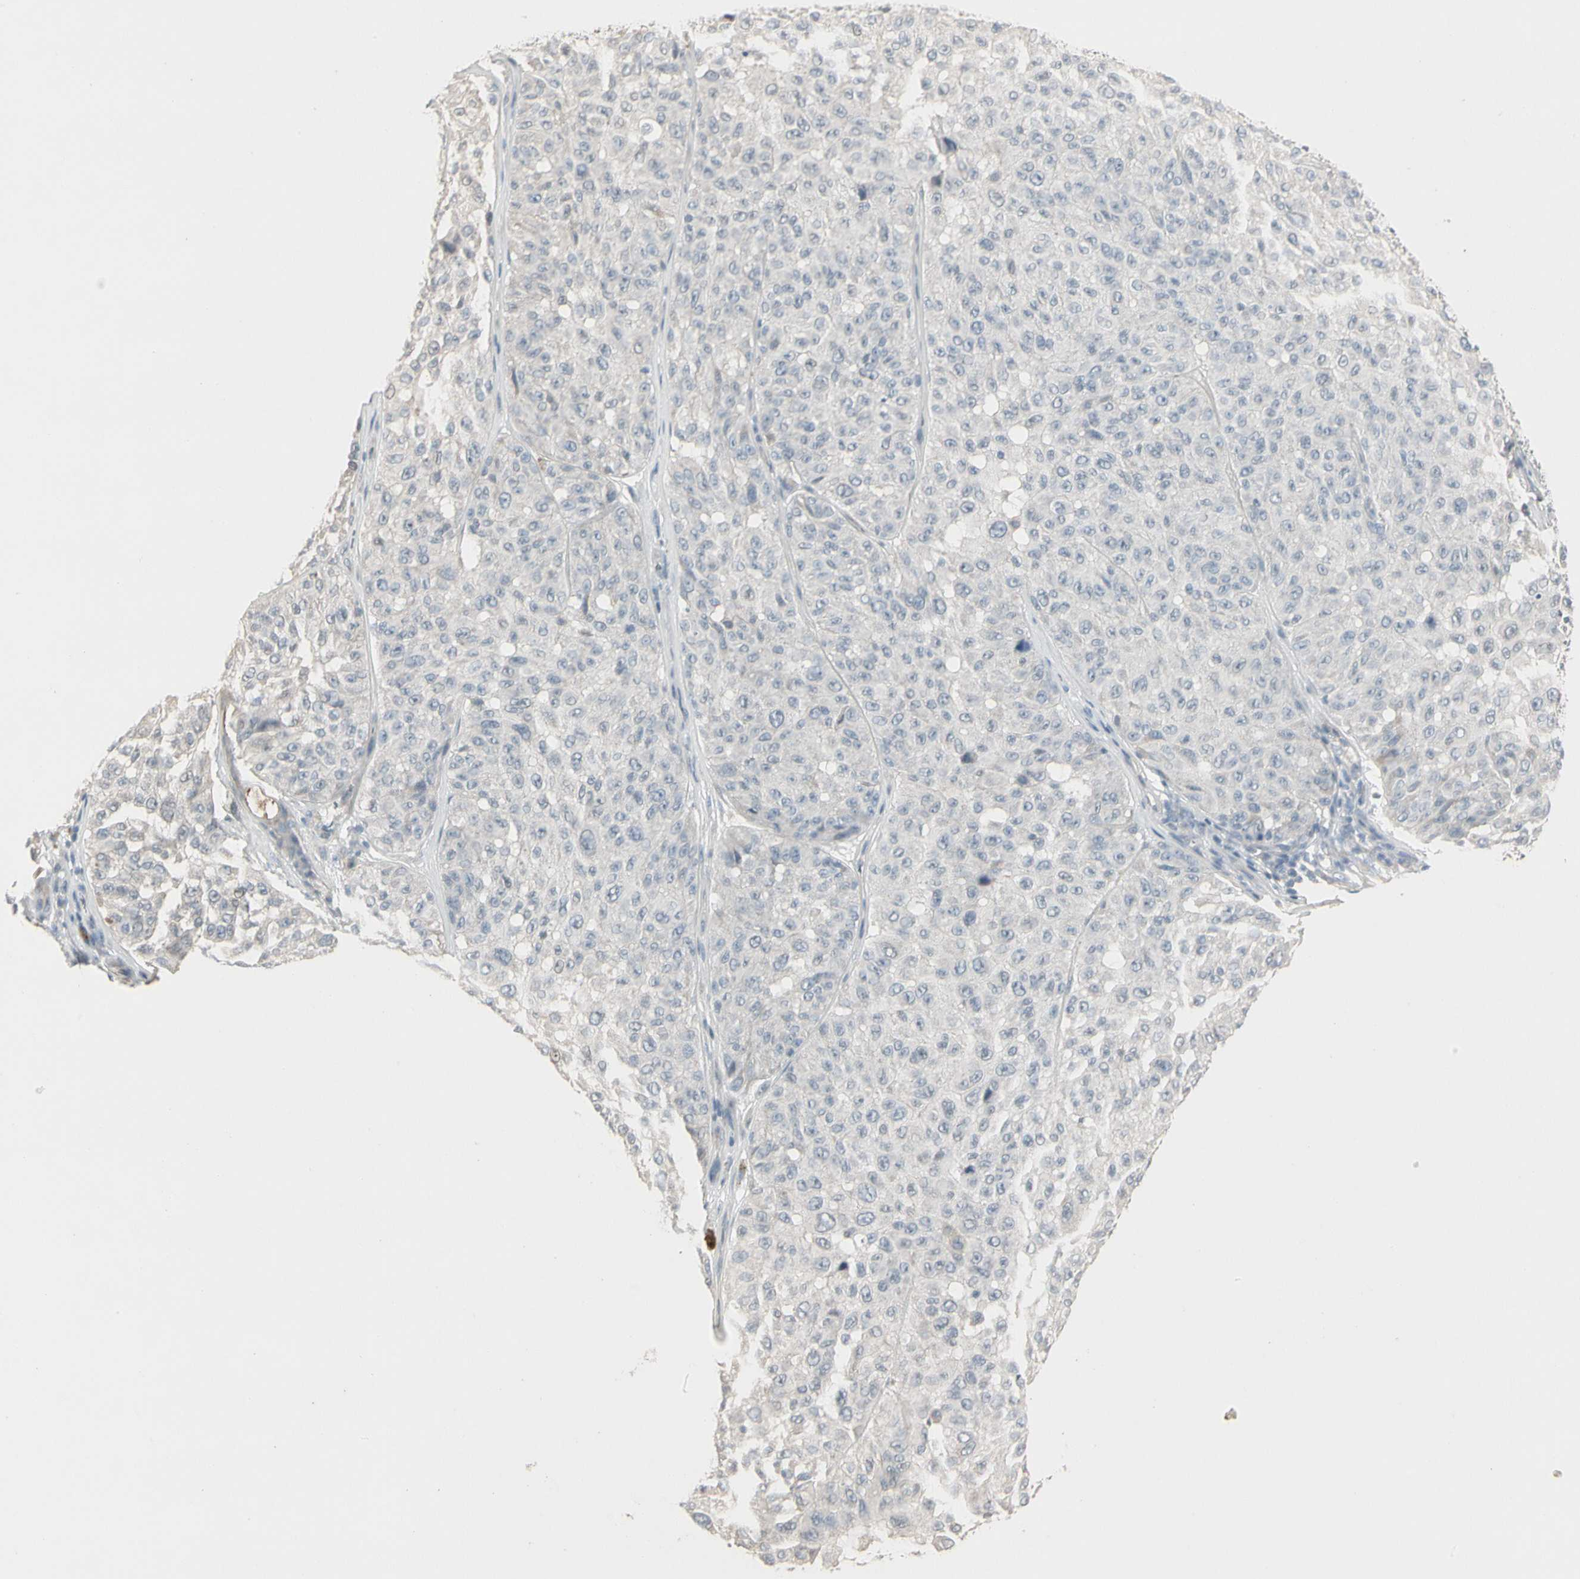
{"staining": {"intensity": "negative", "quantity": "none", "location": "none"}, "tissue": "melanoma", "cell_type": "Tumor cells", "image_type": "cancer", "snomed": [{"axis": "morphology", "description": "Malignant melanoma, NOS"}, {"axis": "topography", "description": "Skin"}], "caption": "This image is of melanoma stained with IHC to label a protein in brown with the nuclei are counter-stained blue. There is no expression in tumor cells. (DAB IHC, high magnification).", "gene": "DMPK", "patient": {"sex": "female", "age": 46}}